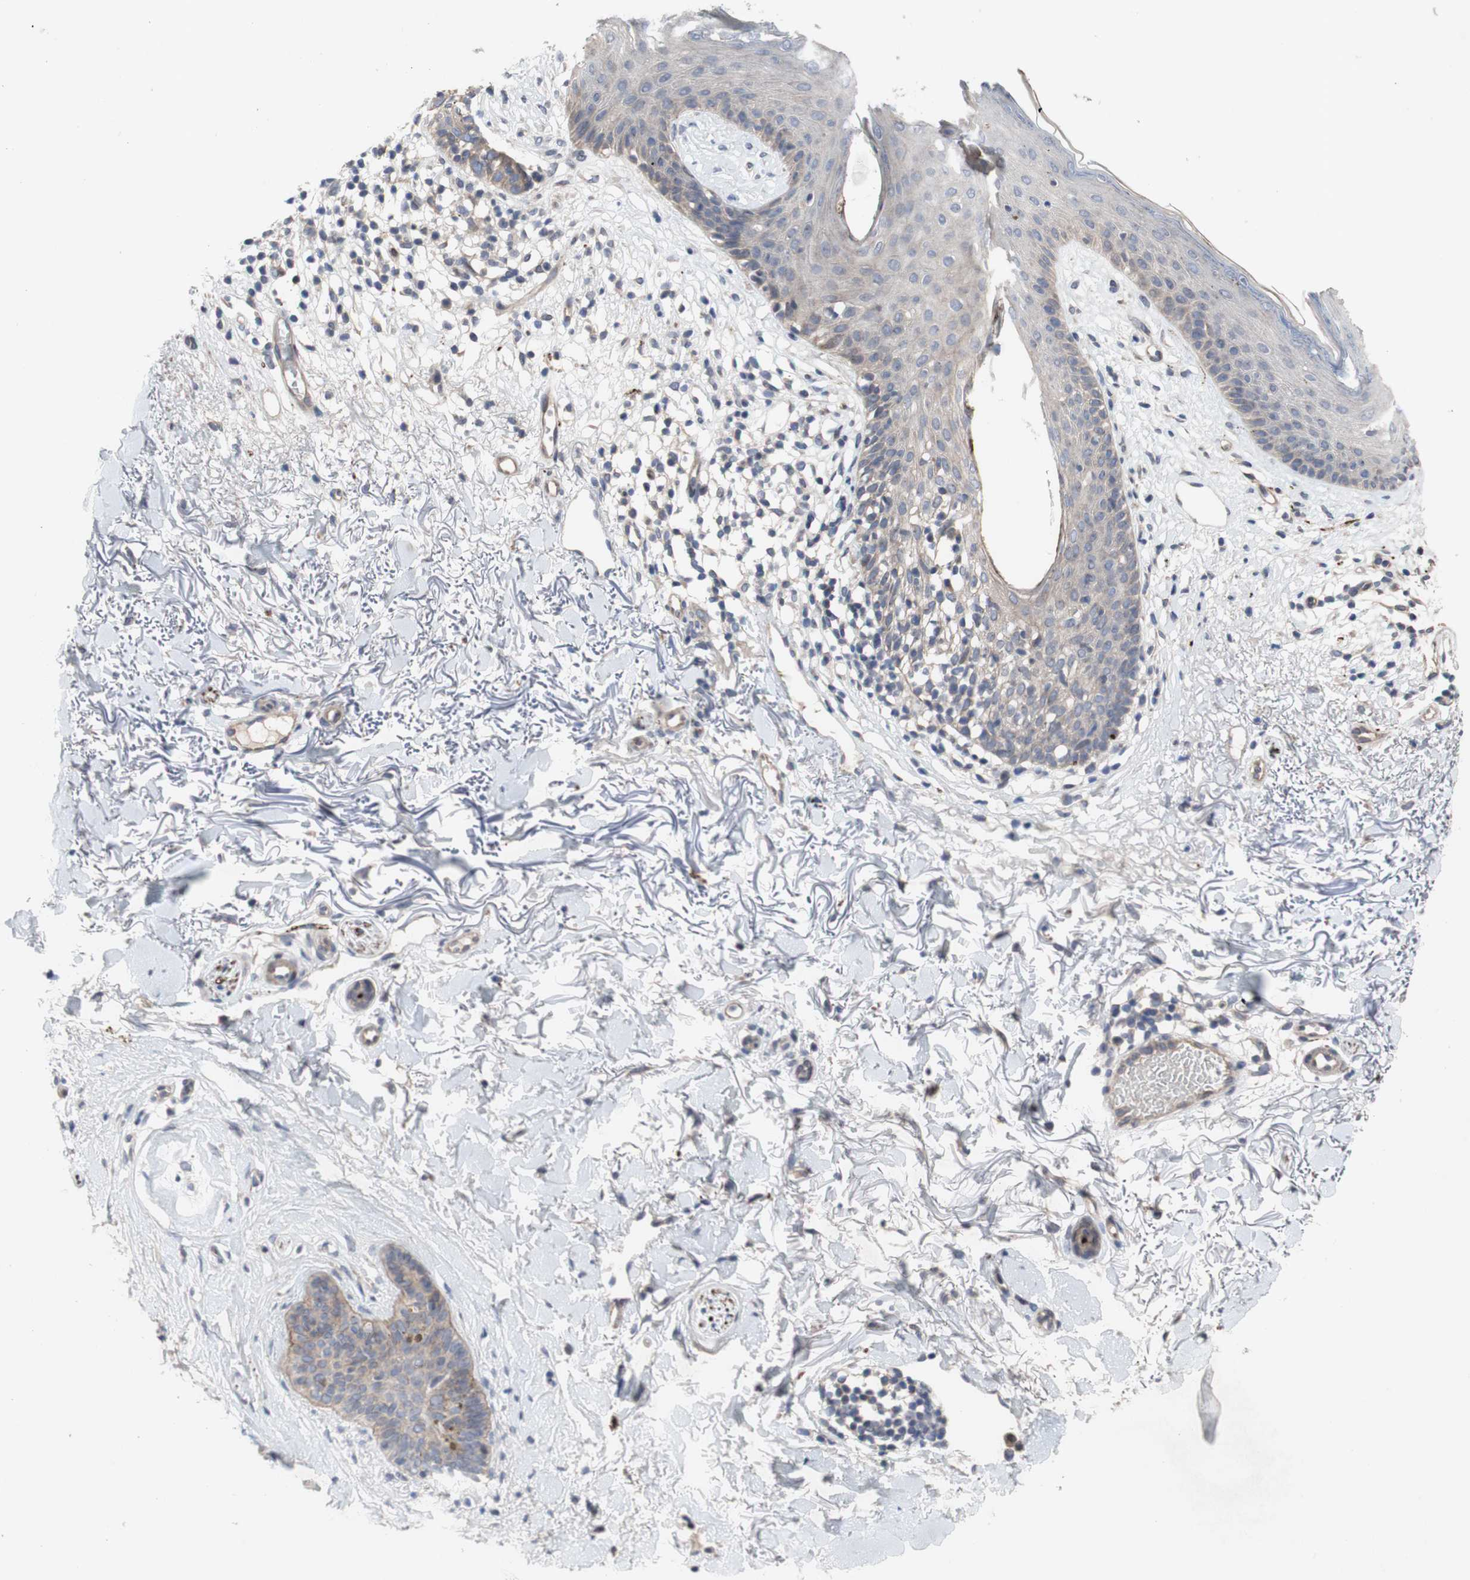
{"staining": {"intensity": "weak", "quantity": ">75%", "location": "cytoplasmic/membranous"}, "tissue": "skin cancer", "cell_type": "Tumor cells", "image_type": "cancer", "snomed": [{"axis": "morphology", "description": "Basal cell carcinoma"}, {"axis": "topography", "description": "Skin"}], "caption": "Immunohistochemistry histopathology image of skin basal cell carcinoma stained for a protein (brown), which displays low levels of weak cytoplasmic/membranous staining in approximately >75% of tumor cells.", "gene": "OAZ1", "patient": {"sex": "female", "age": 70}}